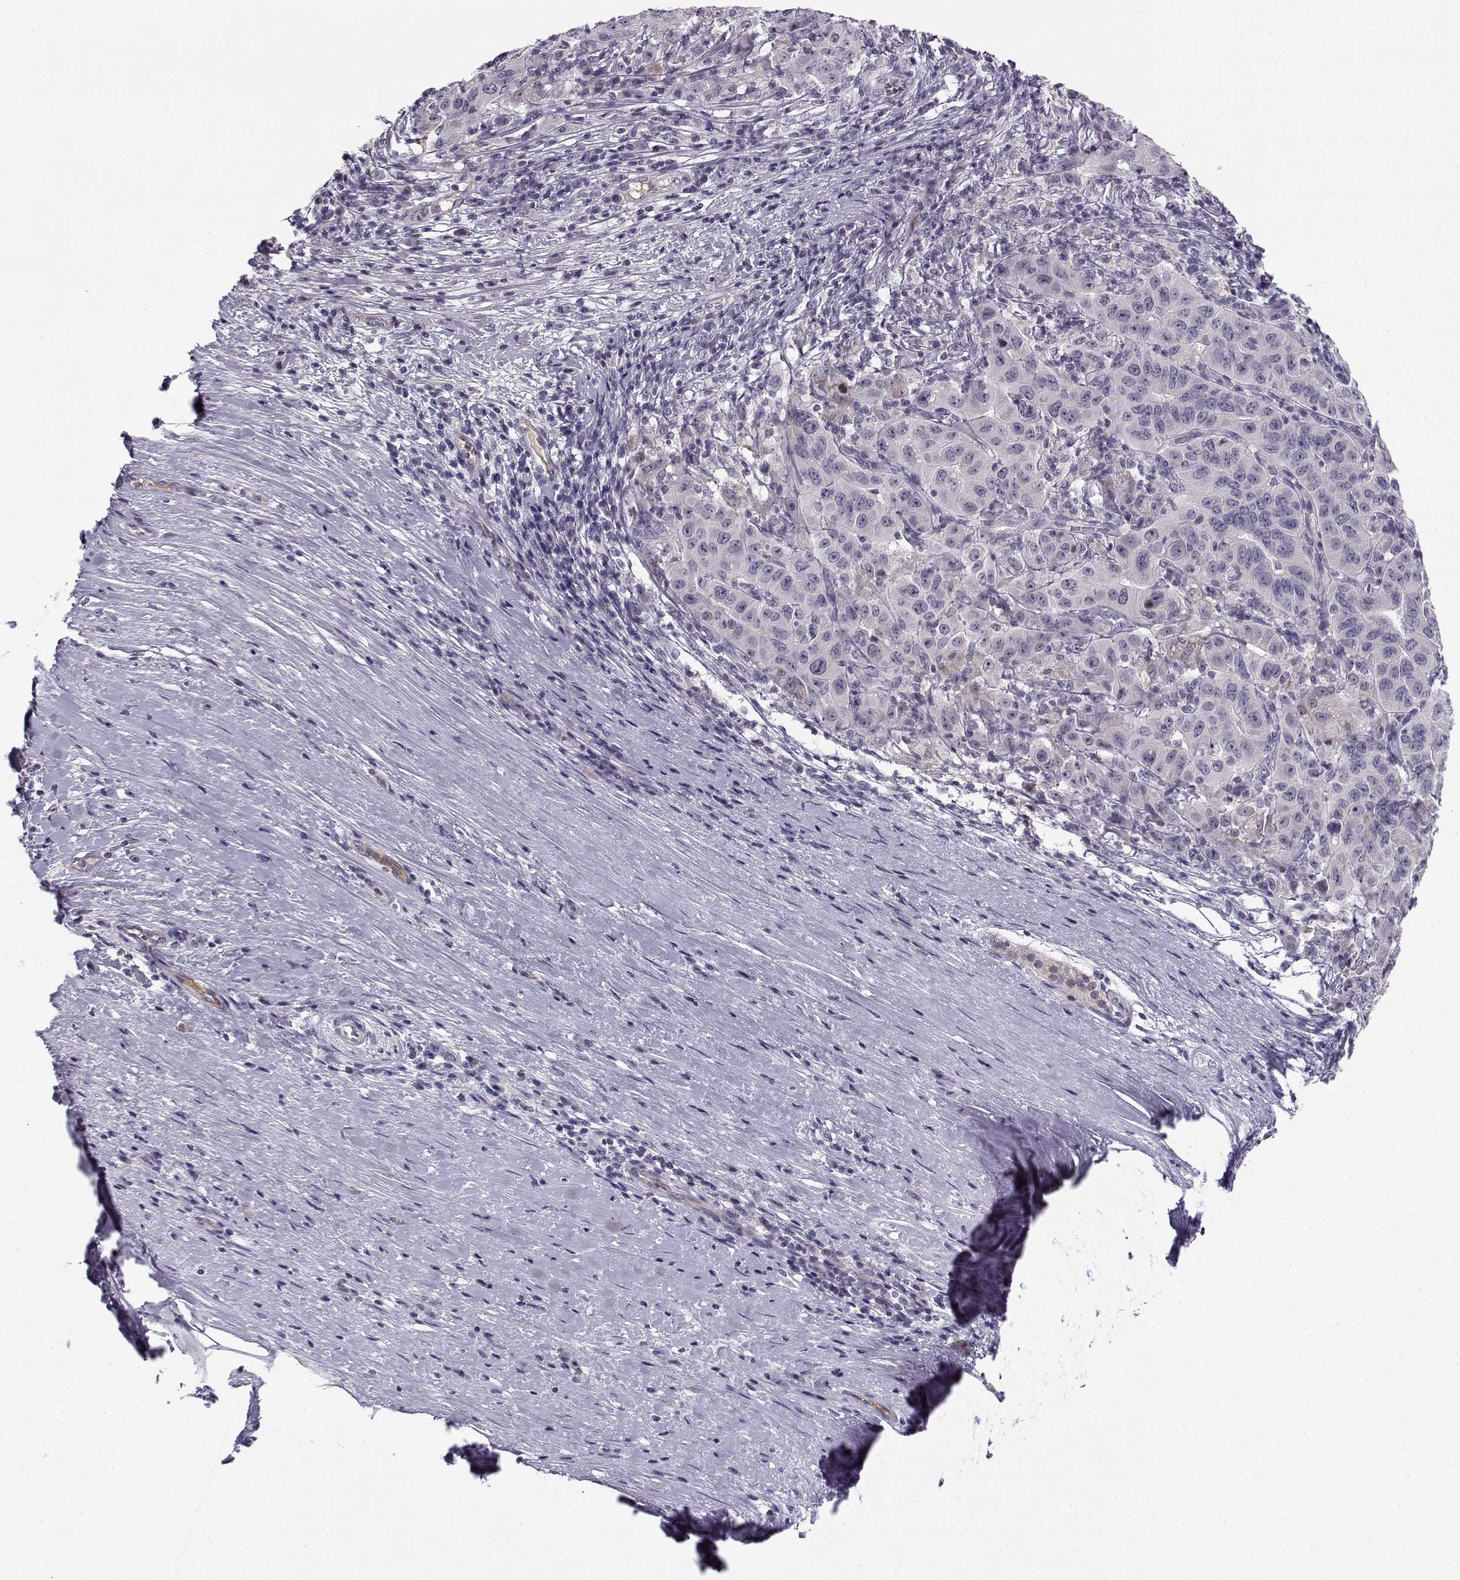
{"staining": {"intensity": "negative", "quantity": "none", "location": "none"}, "tissue": "pancreatic cancer", "cell_type": "Tumor cells", "image_type": "cancer", "snomed": [{"axis": "morphology", "description": "Adenocarcinoma, NOS"}, {"axis": "topography", "description": "Pancreas"}], "caption": "The histopathology image displays no significant staining in tumor cells of adenocarcinoma (pancreatic).", "gene": "DDX25", "patient": {"sex": "male", "age": 63}}